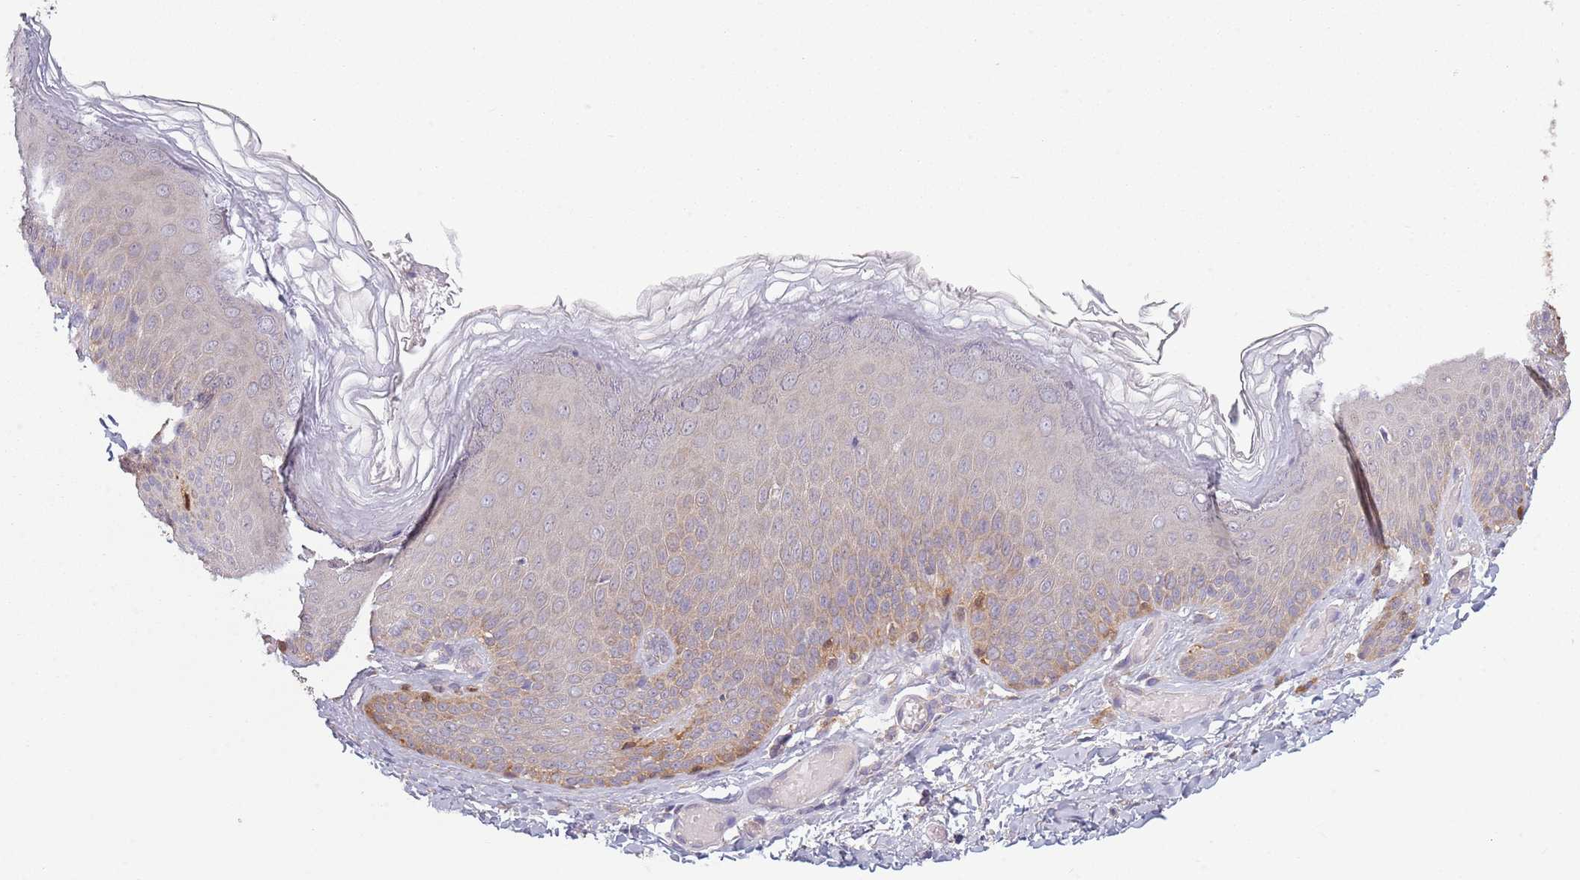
{"staining": {"intensity": "moderate", "quantity": "<25%", "location": "cytoplasmic/membranous"}, "tissue": "skin", "cell_type": "Epidermal cells", "image_type": "normal", "snomed": [{"axis": "morphology", "description": "Normal tissue, NOS"}, {"axis": "topography", "description": "Anal"}], "caption": "IHC image of unremarkable skin stained for a protein (brown), which shows low levels of moderate cytoplasmic/membranous staining in approximately <25% of epidermal cells.", "gene": "COQ5", "patient": {"sex": "female", "age": 40}}